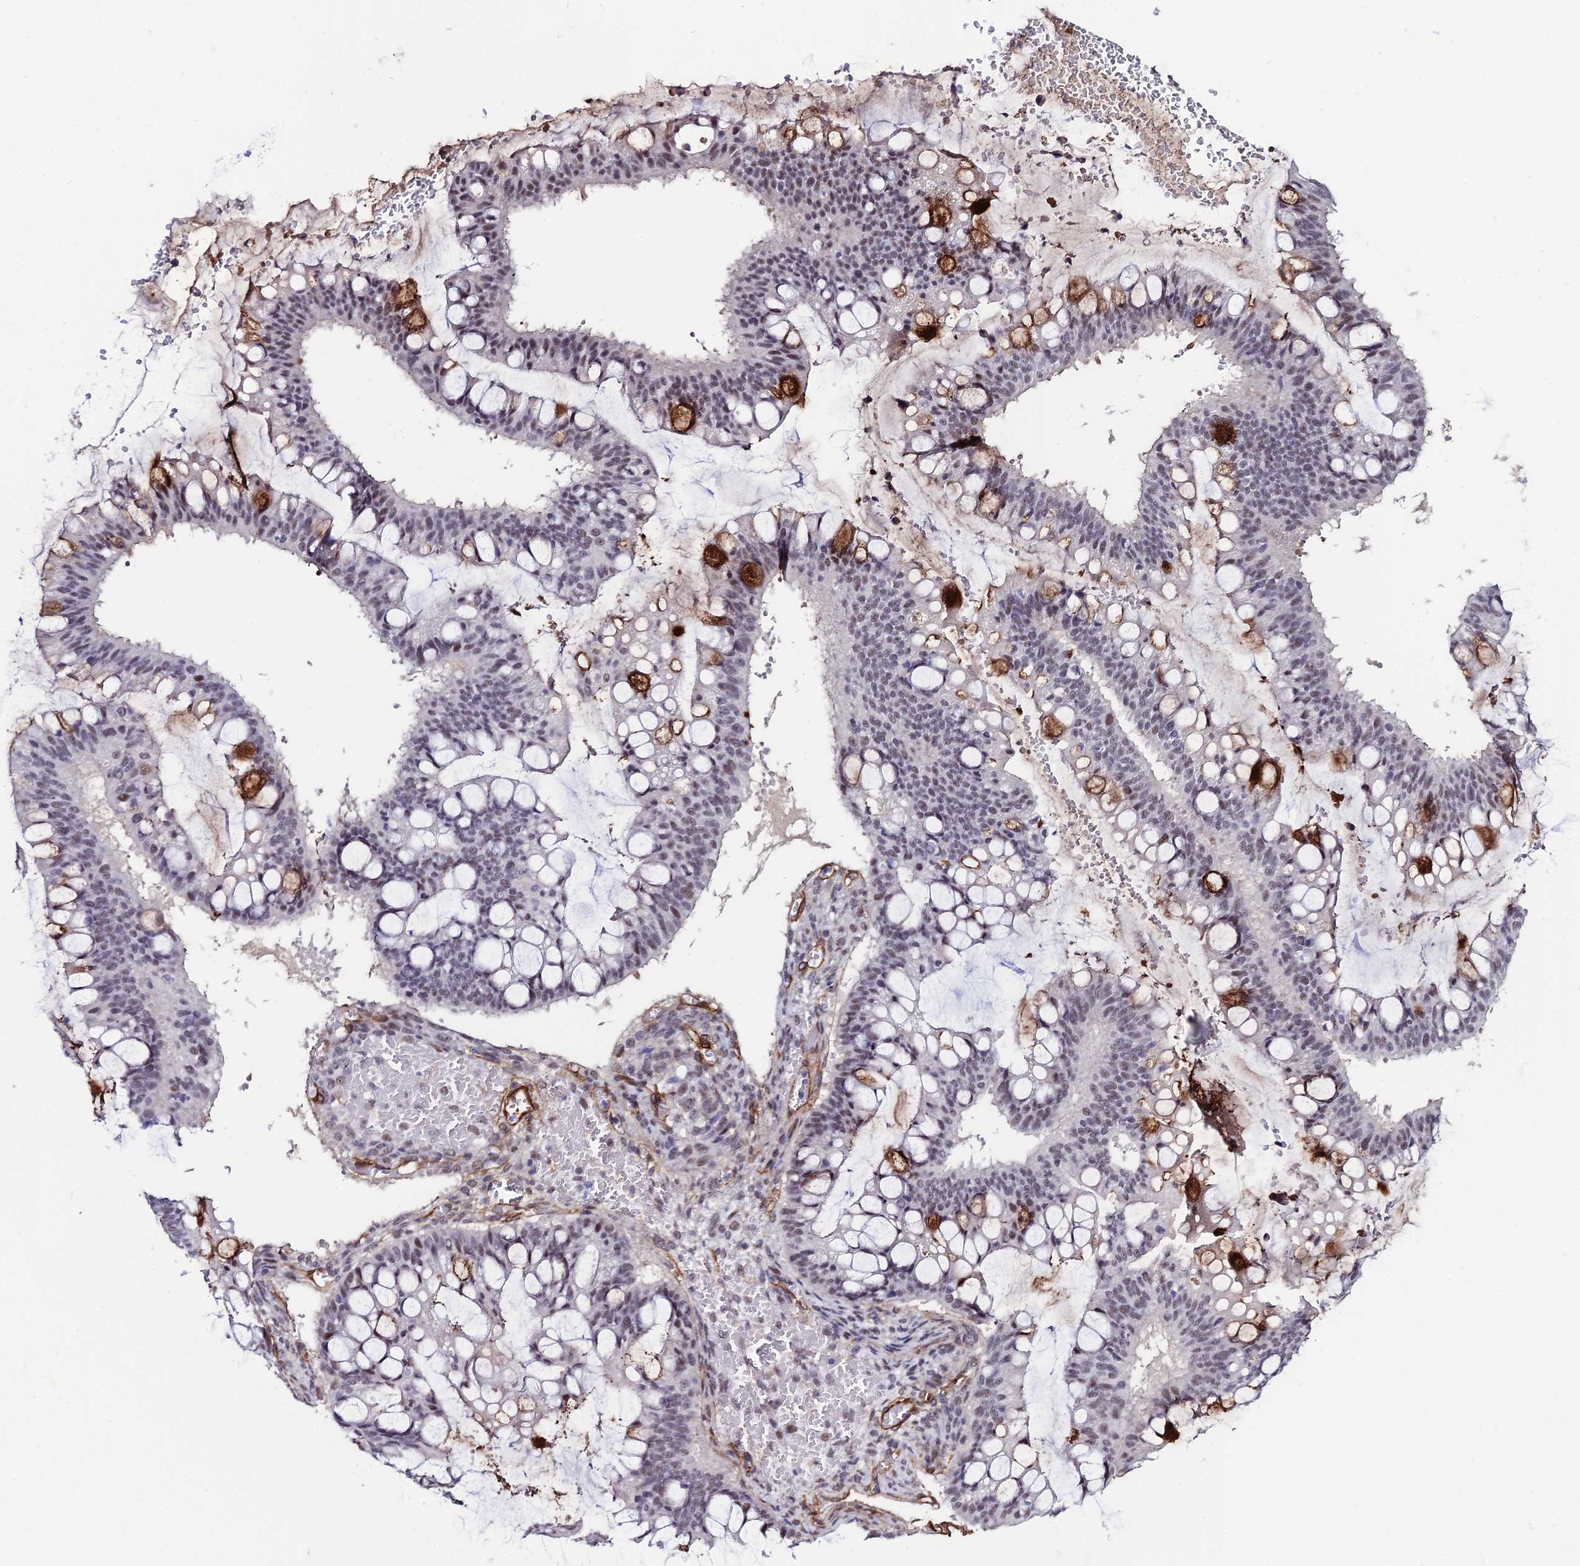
{"staining": {"intensity": "strong", "quantity": "<25%", "location": "cytoplasmic/membranous,nuclear"}, "tissue": "ovarian cancer", "cell_type": "Tumor cells", "image_type": "cancer", "snomed": [{"axis": "morphology", "description": "Cystadenocarcinoma, mucinous, NOS"}, {"axis": "topography", "description": "Ovary"}], "caption": "Ovarian cancer tissue exhibits strong cytoplasmic/membranous and nuclear positivity in approximately <25% of tumor cells, visualized by immunohistochemistry. (DAB IHC, brown staining for protein, blue staining for nuclei).", "gene": "SYT15", "patient": {"sex": "female", "age": 73}}